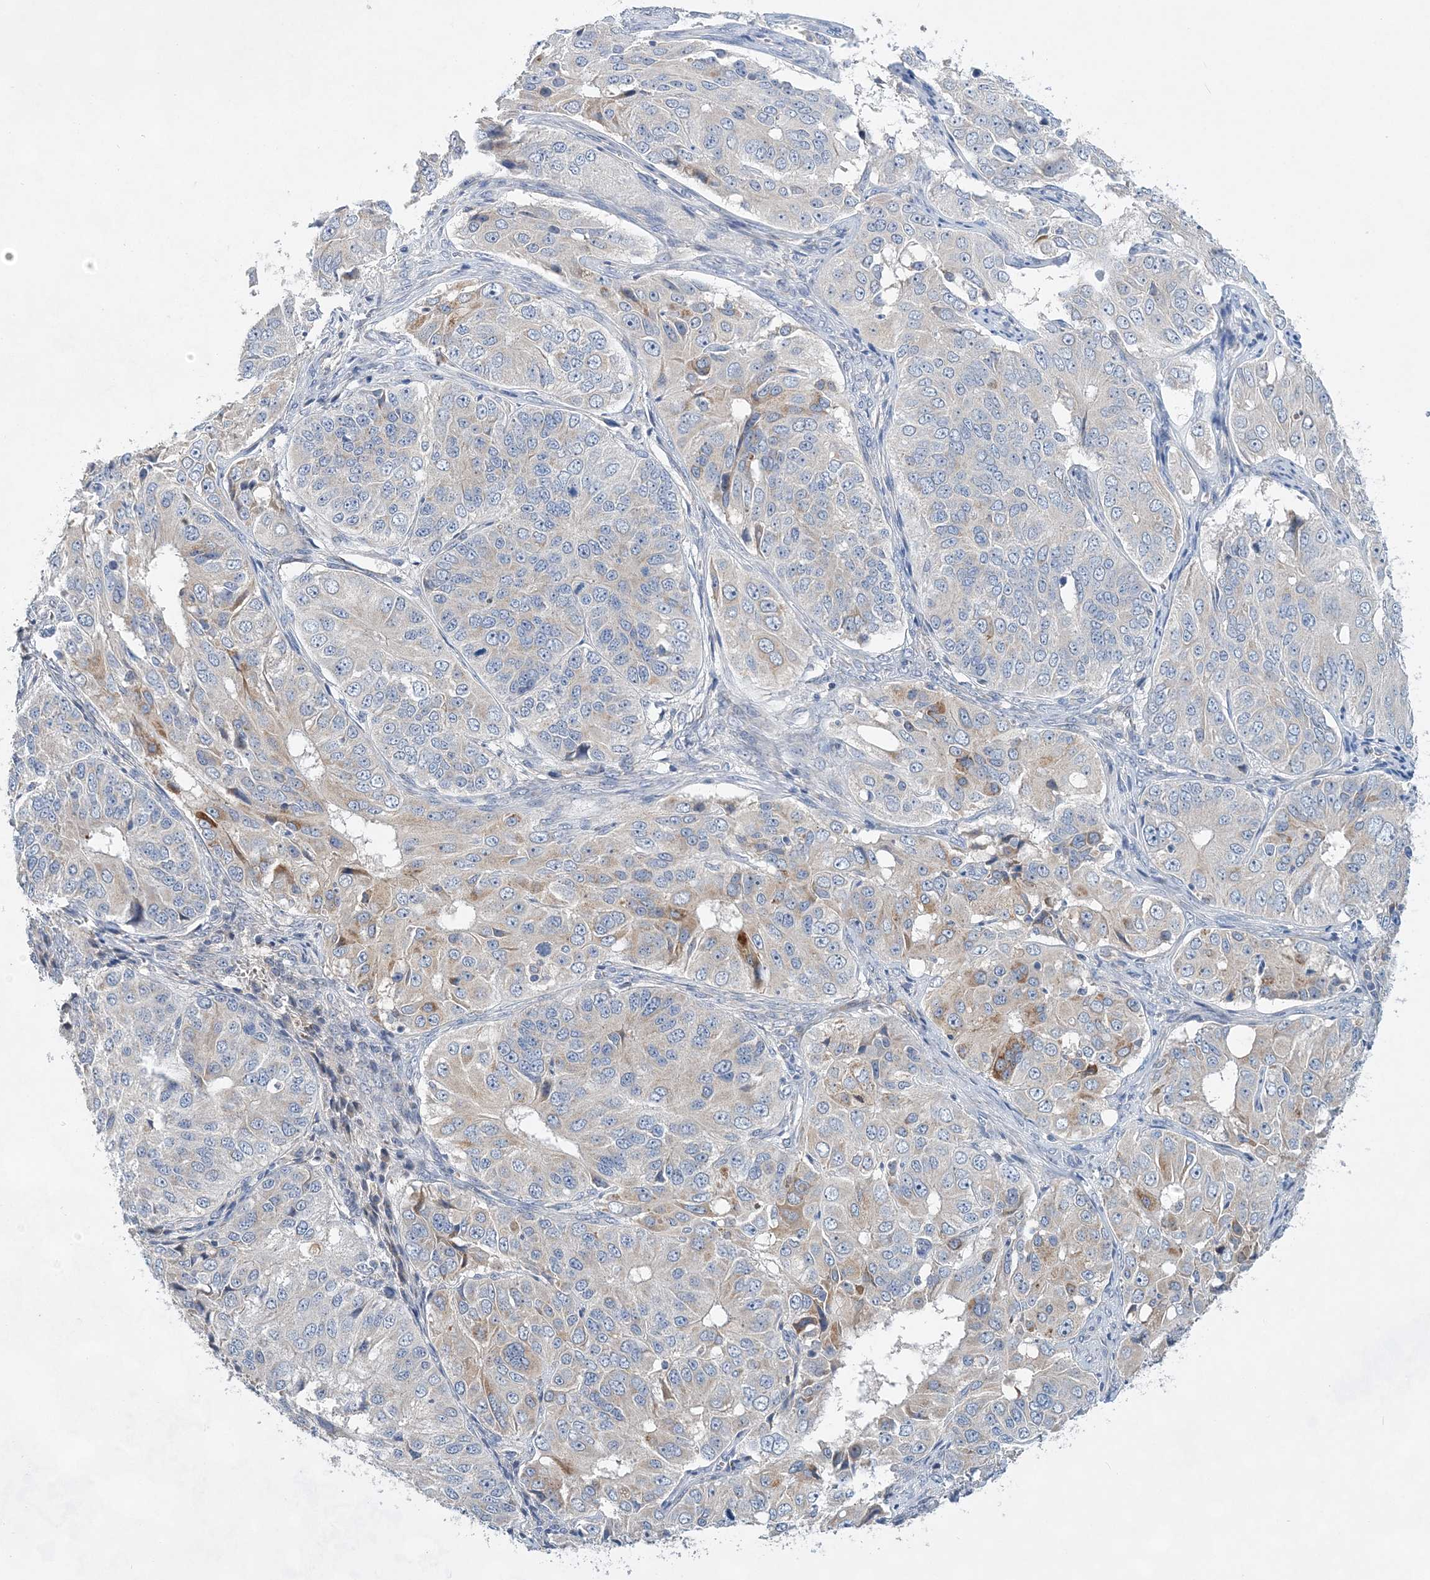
{"staining": {"intensity": "weak", "quantity": "<25%", "location": "cytoplasmic/membranous"}, "tissue": "ovarian cancer", "cell_type": "Tumor cells", "image_type": "cancer", "snomed": [{"axis": "morphology", "description": "Carcinoma, endometroid"}, {"axis": "topography", "description": "Ovary"}], "caption": "Image shows no significant protein staining in tumor cells of ovarian cancer (endometroid carcinoma).", "gene": "TRAPPC13", "patient": {"sex": "female", "age": 51}}